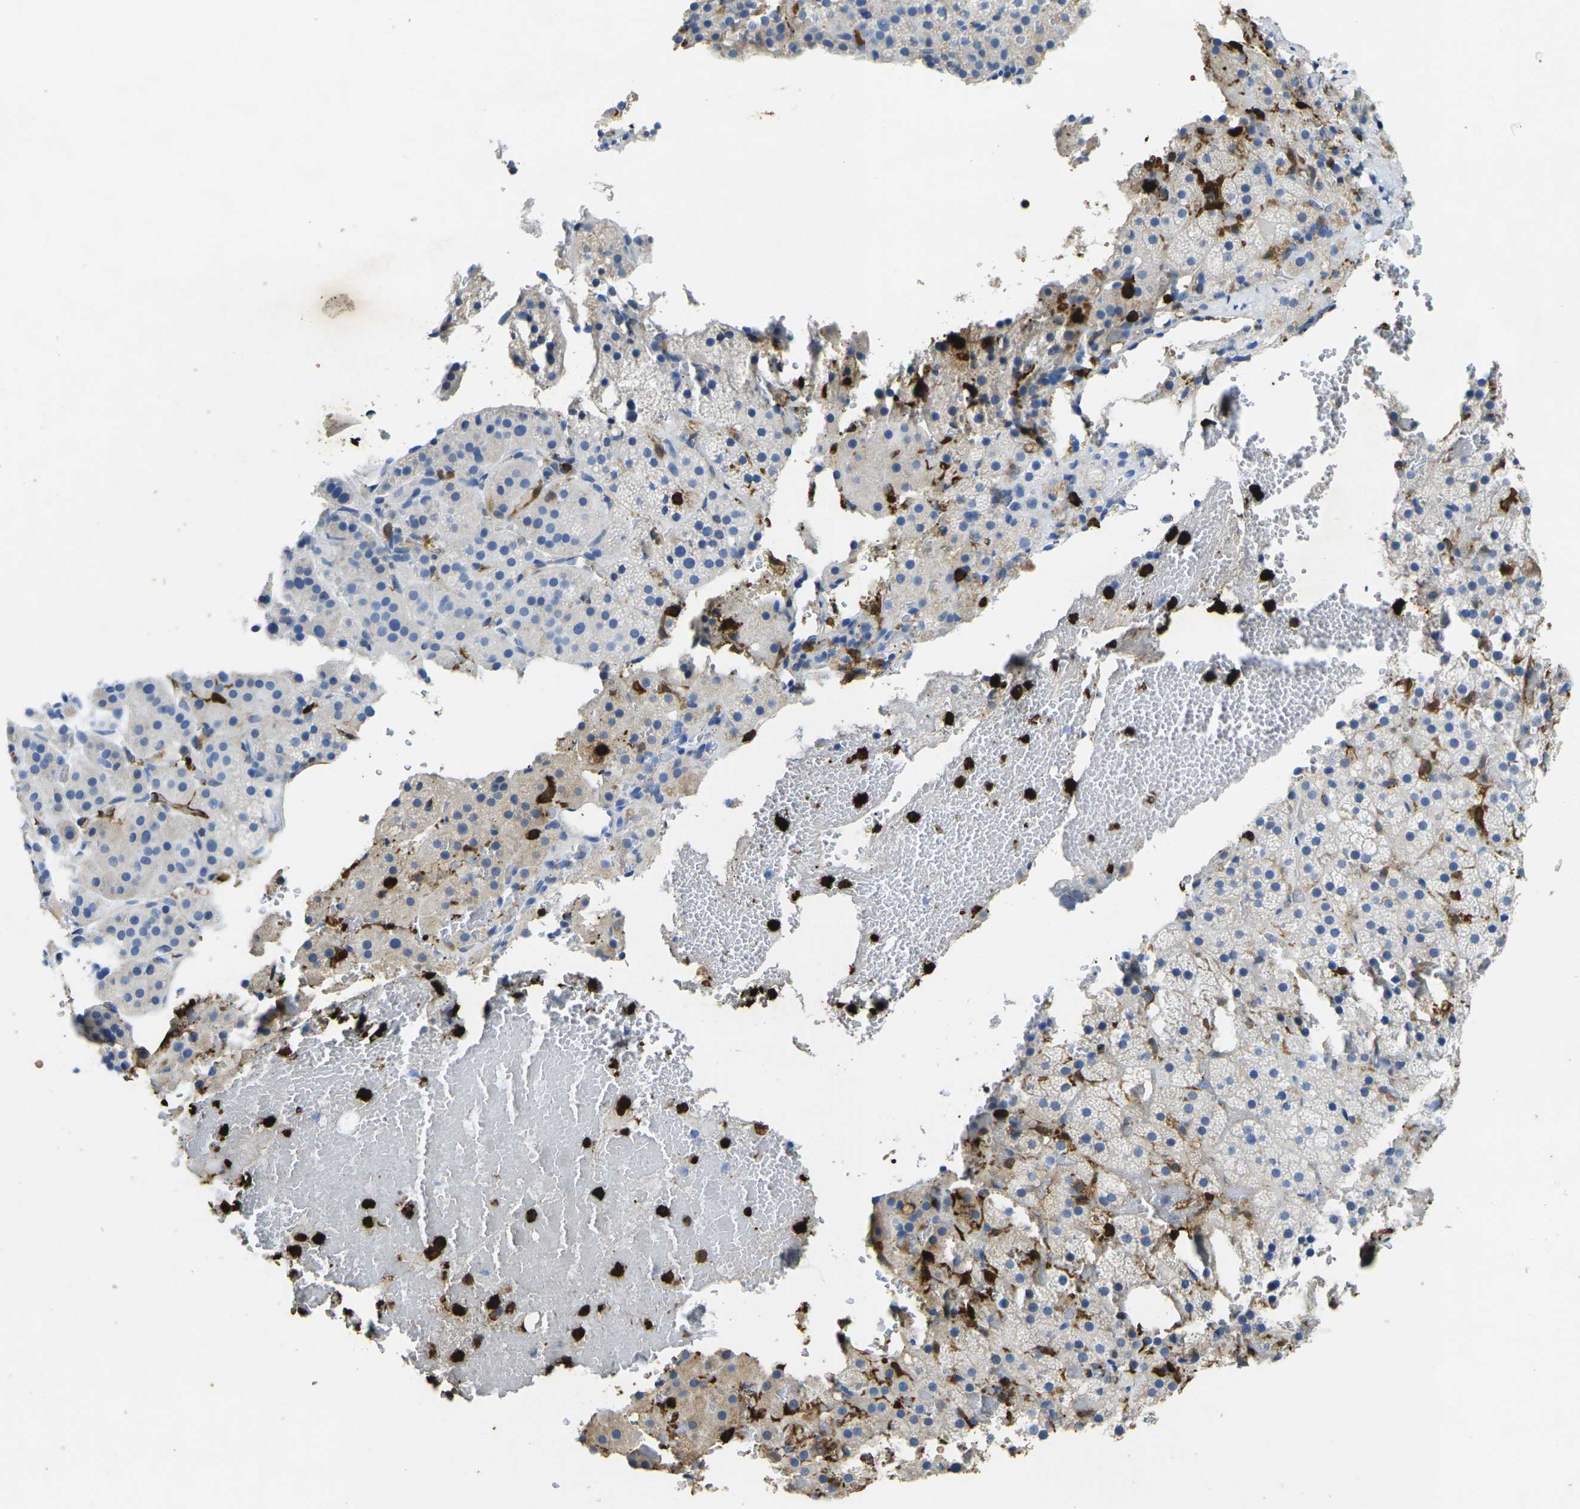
{"staining": {"intensity": "negative", "quantity": "none", "location": "none"}, "tissue": "adrenal gland", "cell_type": "Glandular cells", "image_type": "normal", "snomed": [{"axis": "morphology", "description": "Normal tissue, NOS"}, {"axis": "topography", "description": "Adrenal gland"}], "caption": "Micrograph shows no significant protein positivity in glandular cells of normal adrenal gland. (Stains: DAB (3,3'-diaminobenzidine) immunohistochemistry with hematoxylin counter stain, Microscopy: brightfield microscopy at high magnification).", "gene": "S100A9", "patient": {"sex": "female", "age": 59}}